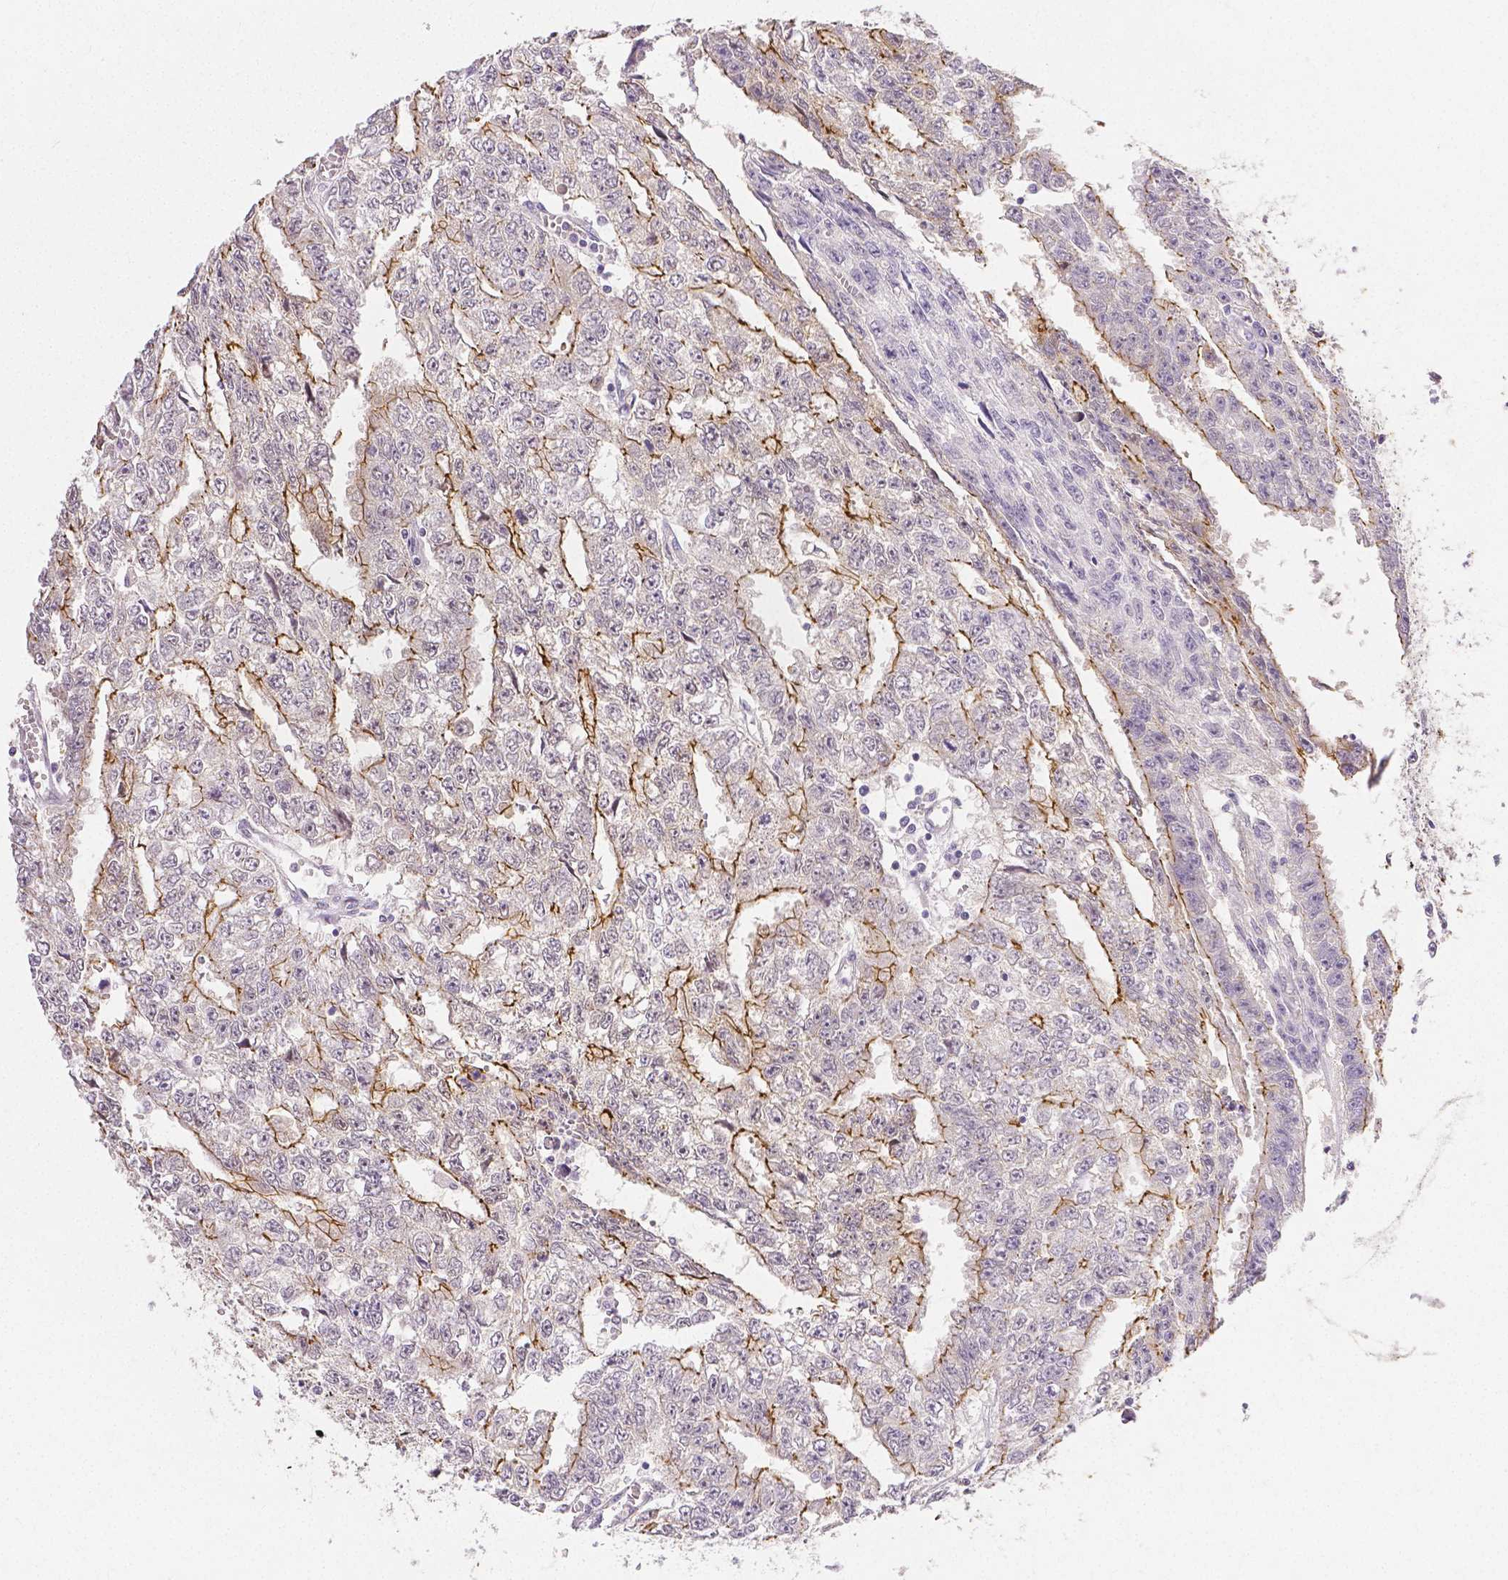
{"staining": {"intensity": "moderate", "quantity": "25%-75%", "location": "cytoplasmic/membranous"}, "tissue": "testis cancer", "cell_type": "Tumor cells", "image_type": "cancer", "snomed": [{"axis": "morphology", "description": "Carcinoma, Embryonal, NOS"}, {"axis": "morphology", "description": "Teratoma, malignant, NOS"}, {"axis": "topography", "description": "Testis"}], "caption": "Protein staining by IHC displays moderate cytoplasmic/membranous staining in about 25%-75% of tumor cells in testis teratoma (malignant).", "gene": "OCLN", "patient": {"sex": "male", "age": 24}}